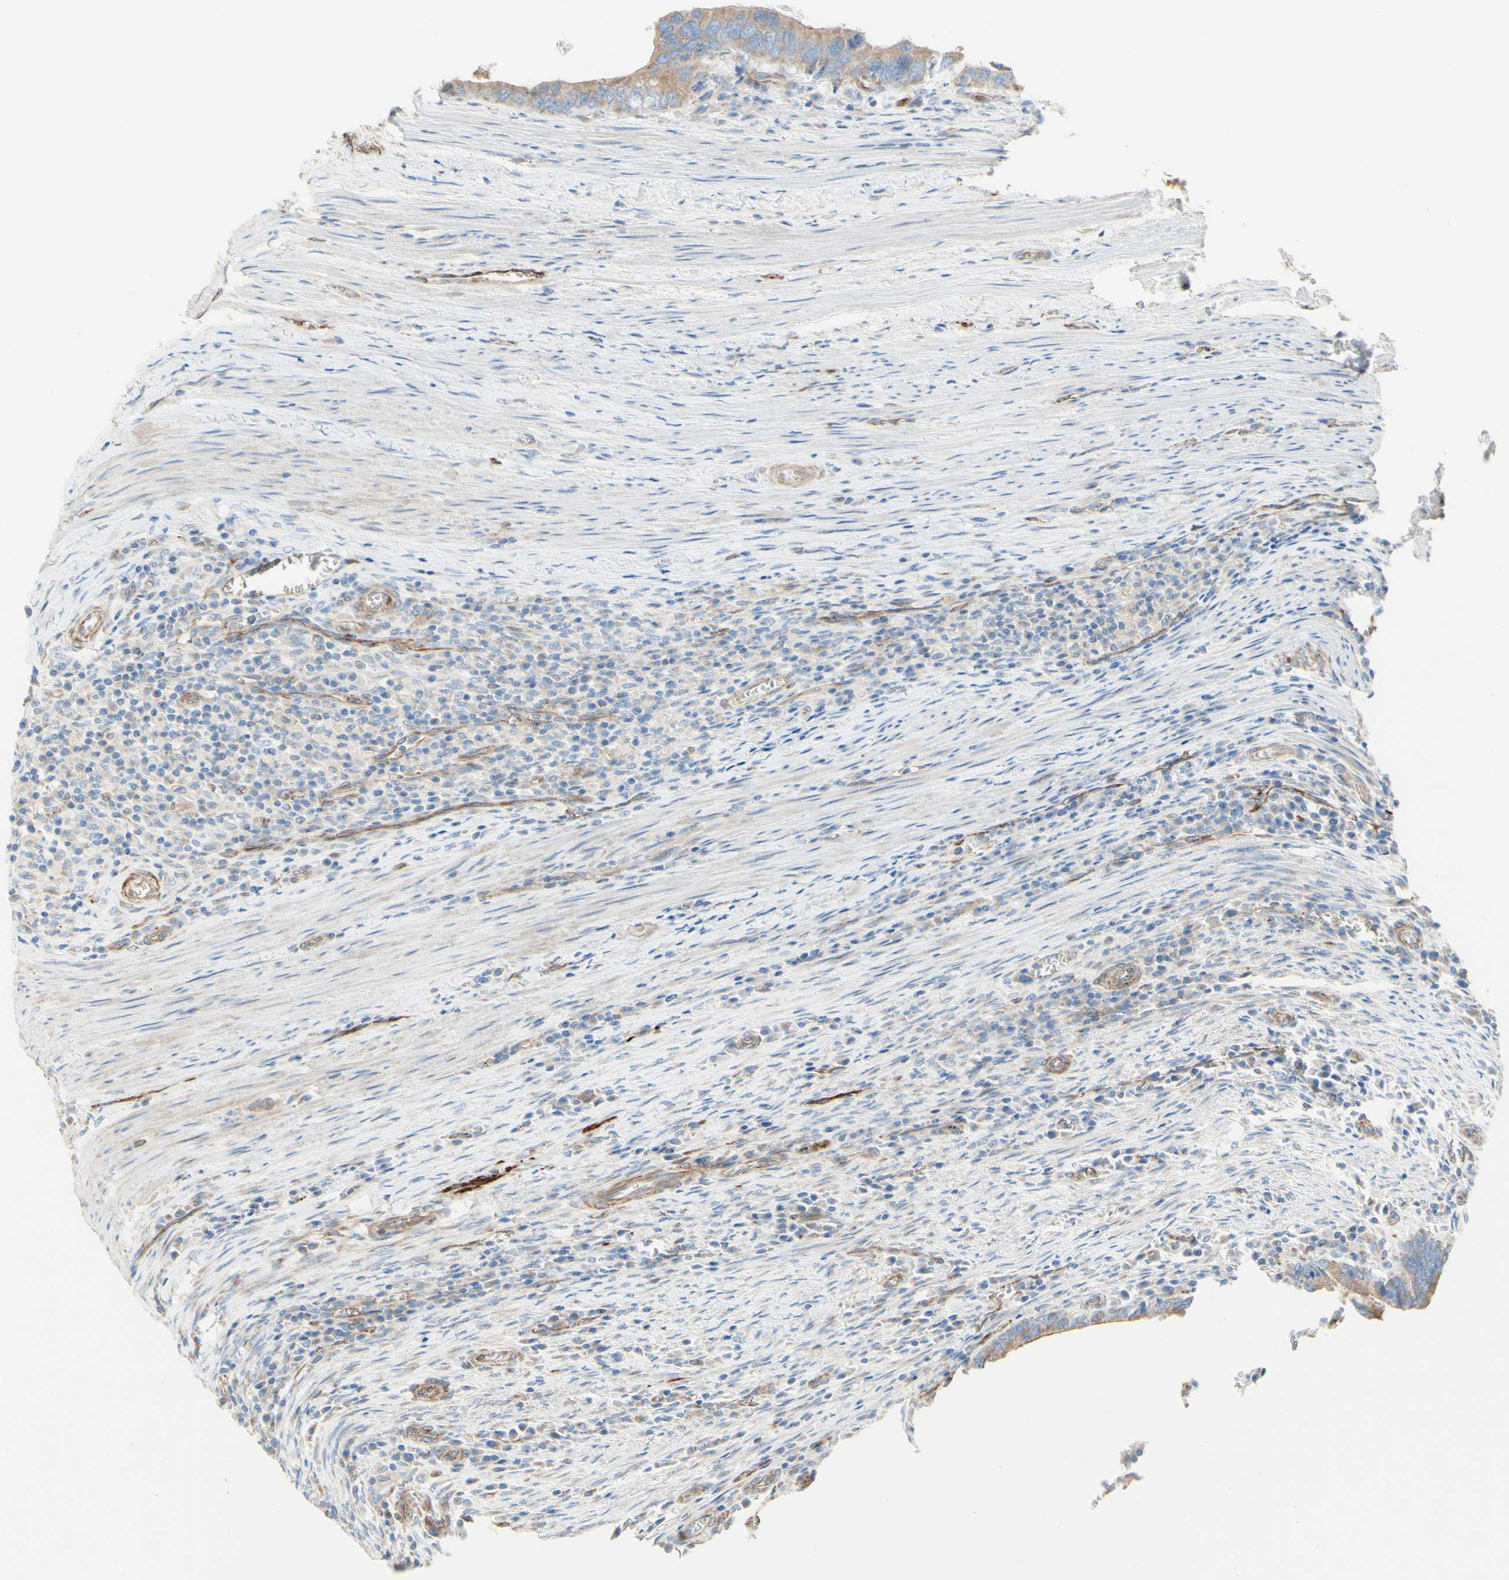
{"staining": {"intensity": "weak", "quantity": ">75%", "location": "cytoplasmic/membranous"}, "tissue": "colorectal cancer", "cell_type": "Tumor cells", "image_type": "cancer", "snomed": [{"axis": "morphology", "description": "Adenocarcinoma, NOS"}, {"axis": "topography", "description": "Colon"}], "caption": "The micrograph displays immunohistochemical staining of colorectal cancer. There is weak cytoplasmic/membranous expression is seen in about >75% of tumor cells. (brown staining indicates protein expression, while blue staining denotes nuclei).", "gene": "ENDOD1", "patient": {"sex": "male", "age": 72}}